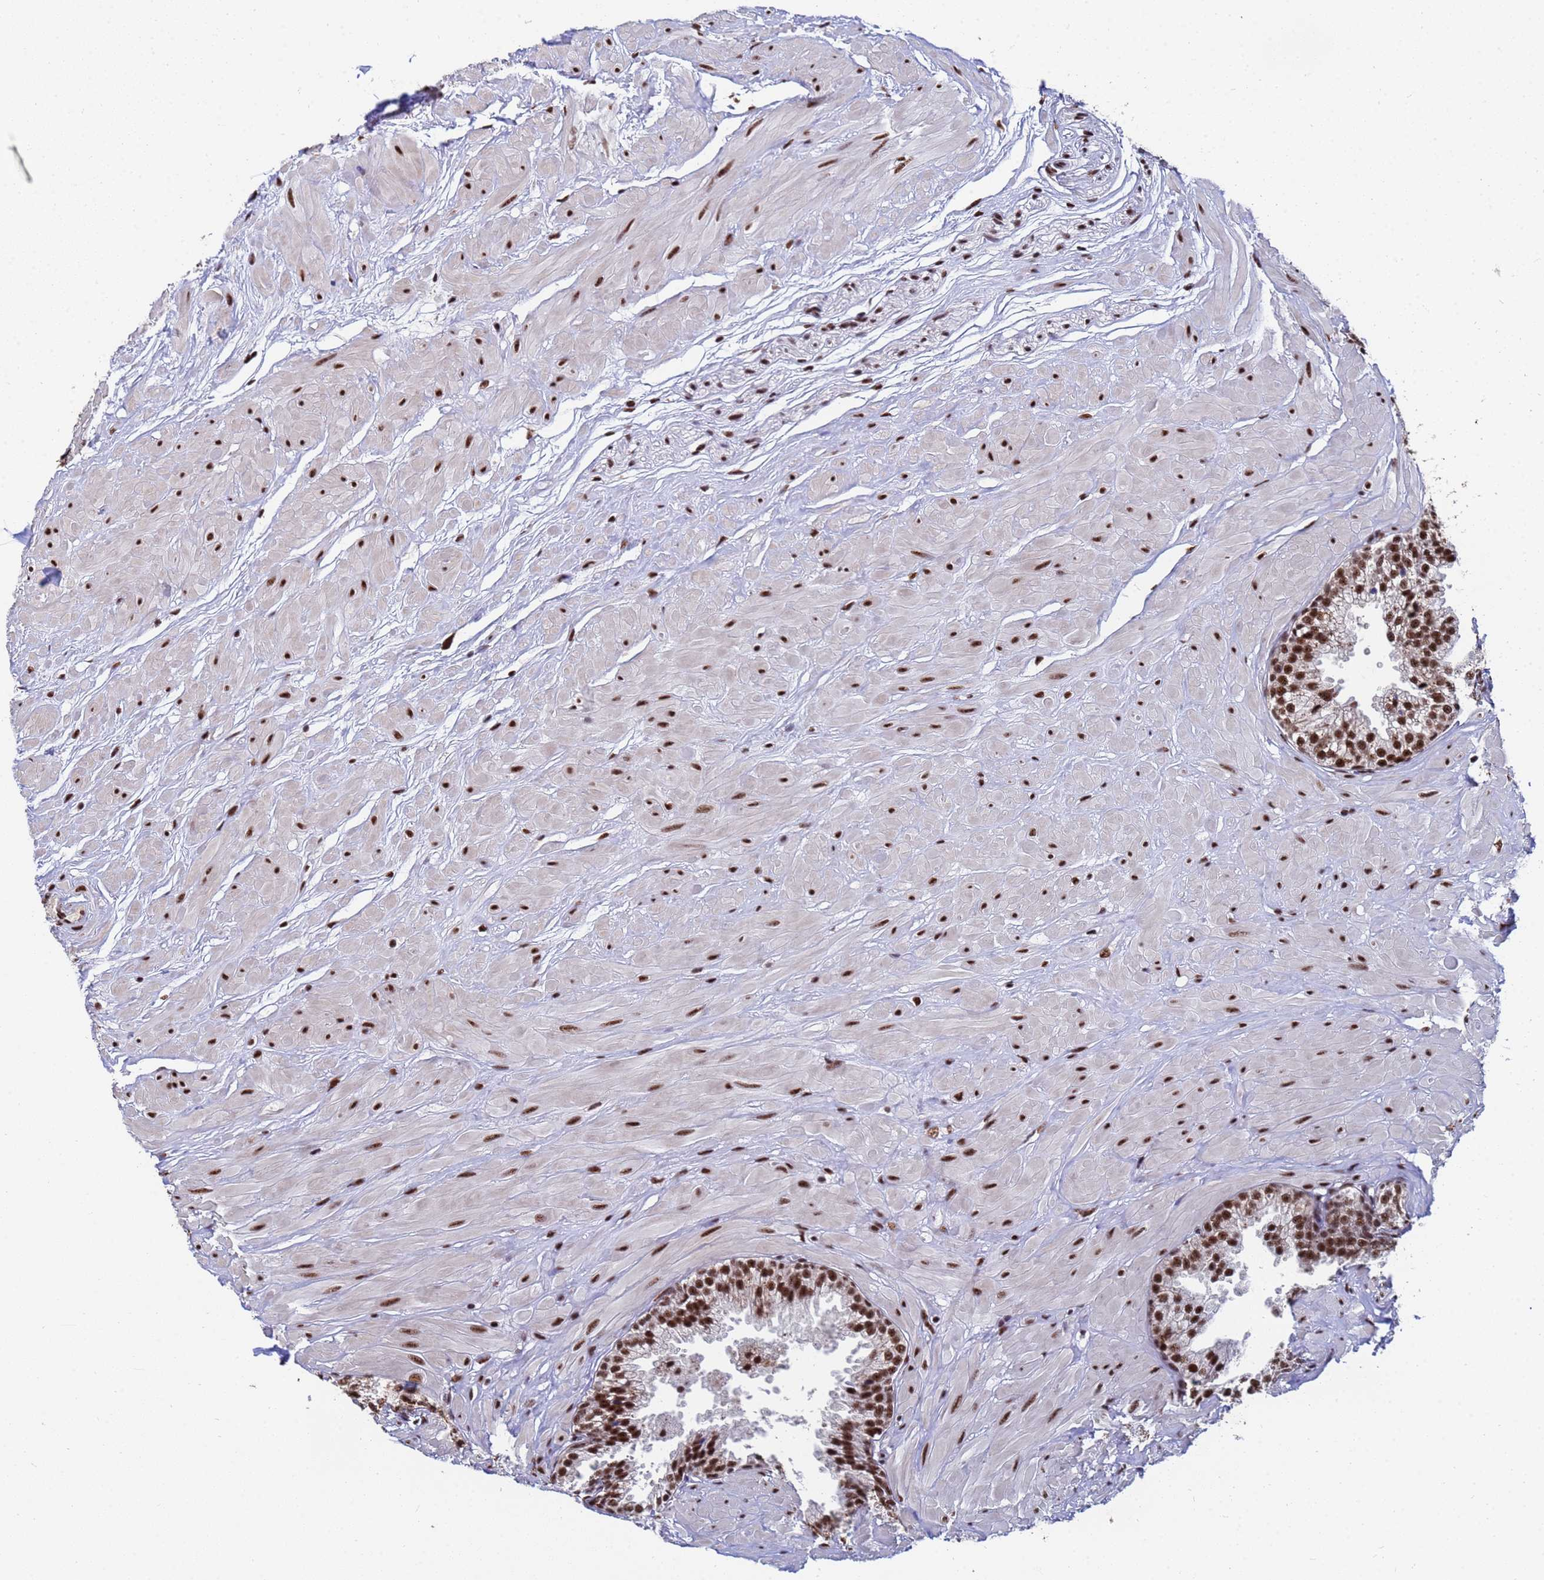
{"staining": {"intensity": "strong", "quantity": ">75%", "location": "nuclear"}, "tissue": "prostate", "cell_type": "Glandular cells", "image_type": "normal", "snomed": [{"axis": "morphology", "description": "Normal tissue, NOS"}, {"axis": "topography", "description": "Prostate"}, {"axis": "topography", "description": "Peripheral nerve tissue"}], "caption": "Brown immunohistochemical staining in normal human prostate reveals strong nuclear staining in about >75% of glandular cells.", "gene": "SF3B2", "patient": {"sex": "male", "age": 55}}